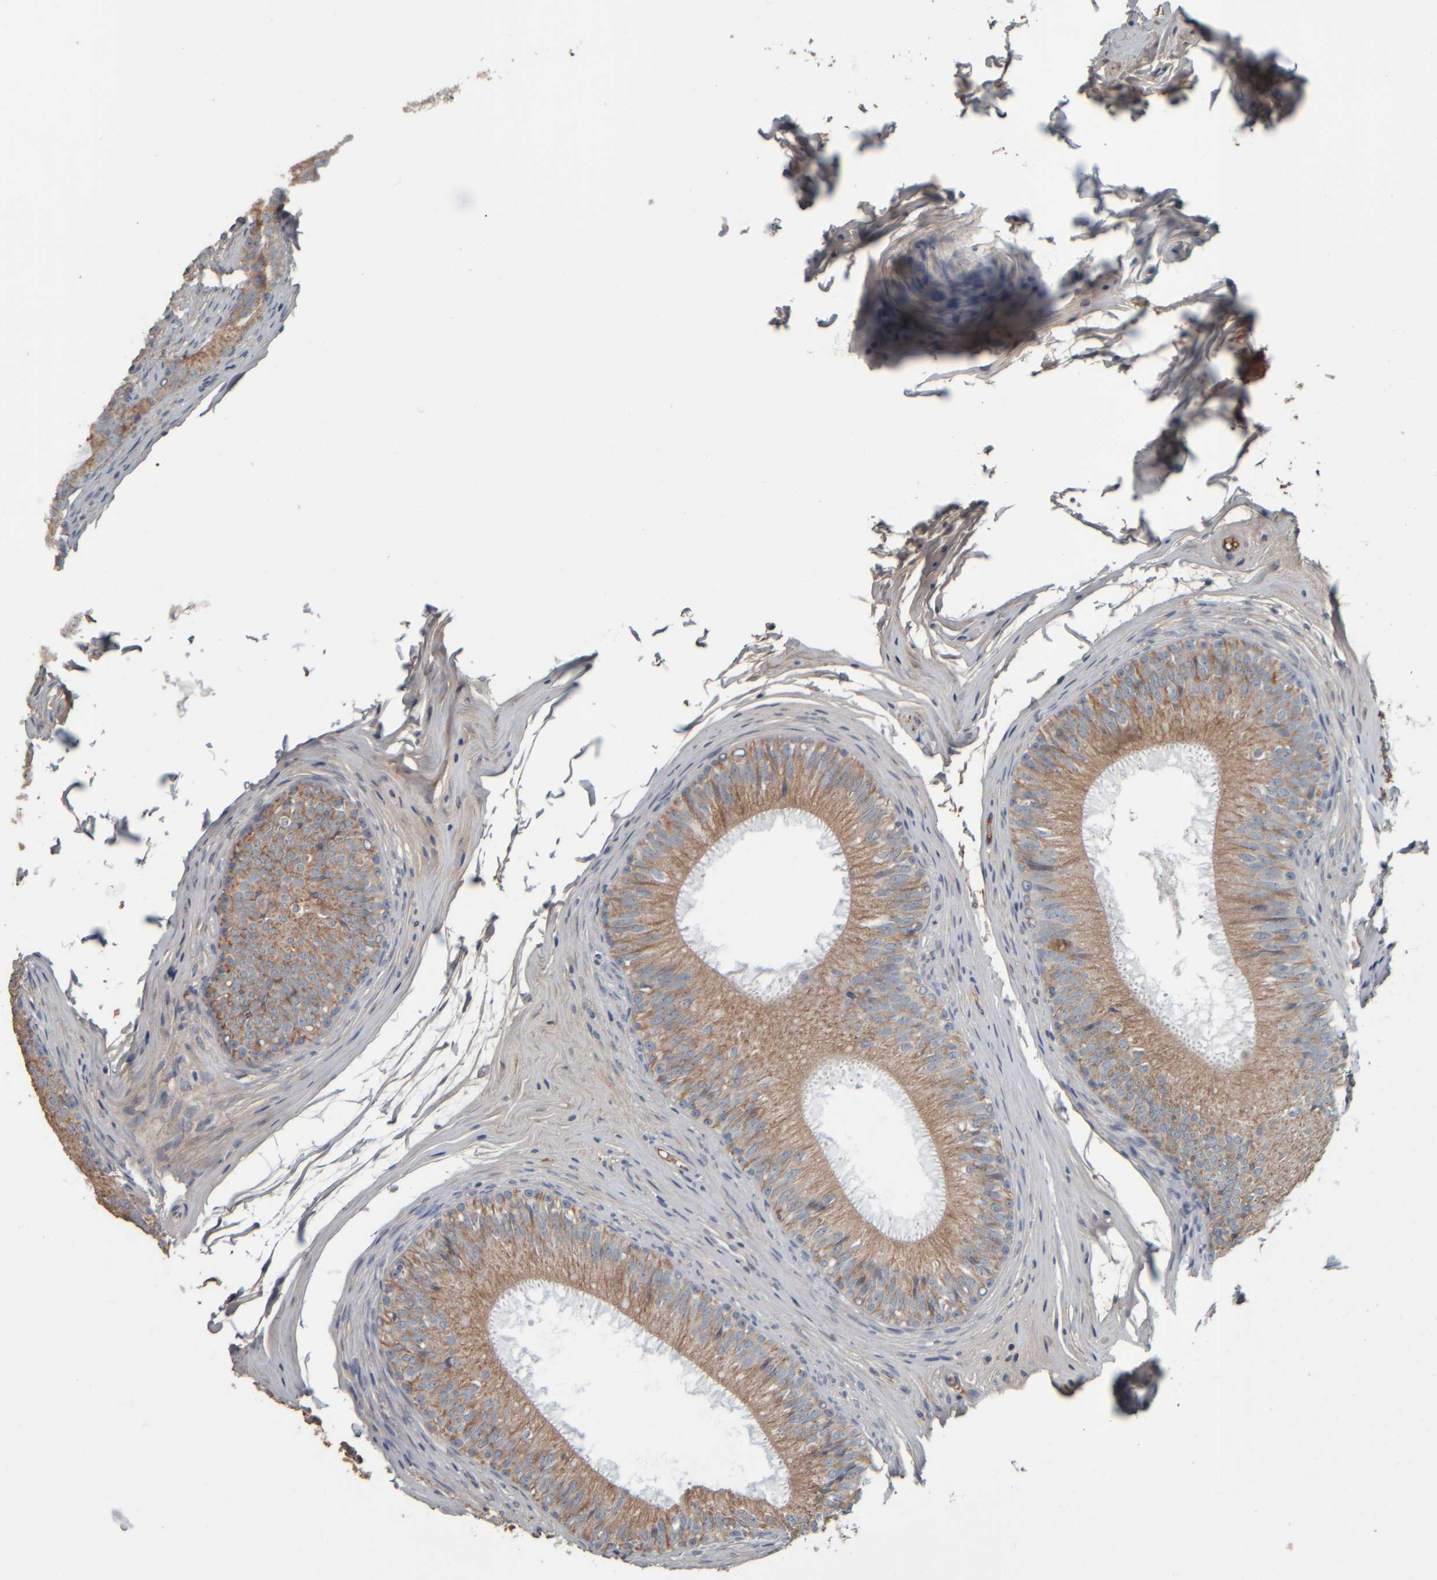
{"staining": {"intensity": "moderate", "quantity": ">75%", "location": "cytoplasmic/membranous"}, "tissue": "epididymis", "cell_type": "Glandular cells", "image_type": "normal", "snomed": [{"axis": "morphology", "description": "Normal tissue, NOS"}, {"axis": "topography", "description": "Epididymis"}], "caption": "A micrograph of epididymis stained for a protein shows moderate cytoplasmic/membranous brown staining in glandular cells. (DAB (3,3'-diaminobenzidine) IHC, brown staining for protein, blue staining for nuclei).", "gene": "CAVIN4", "patient": {"sex": "male", "age": 32}}